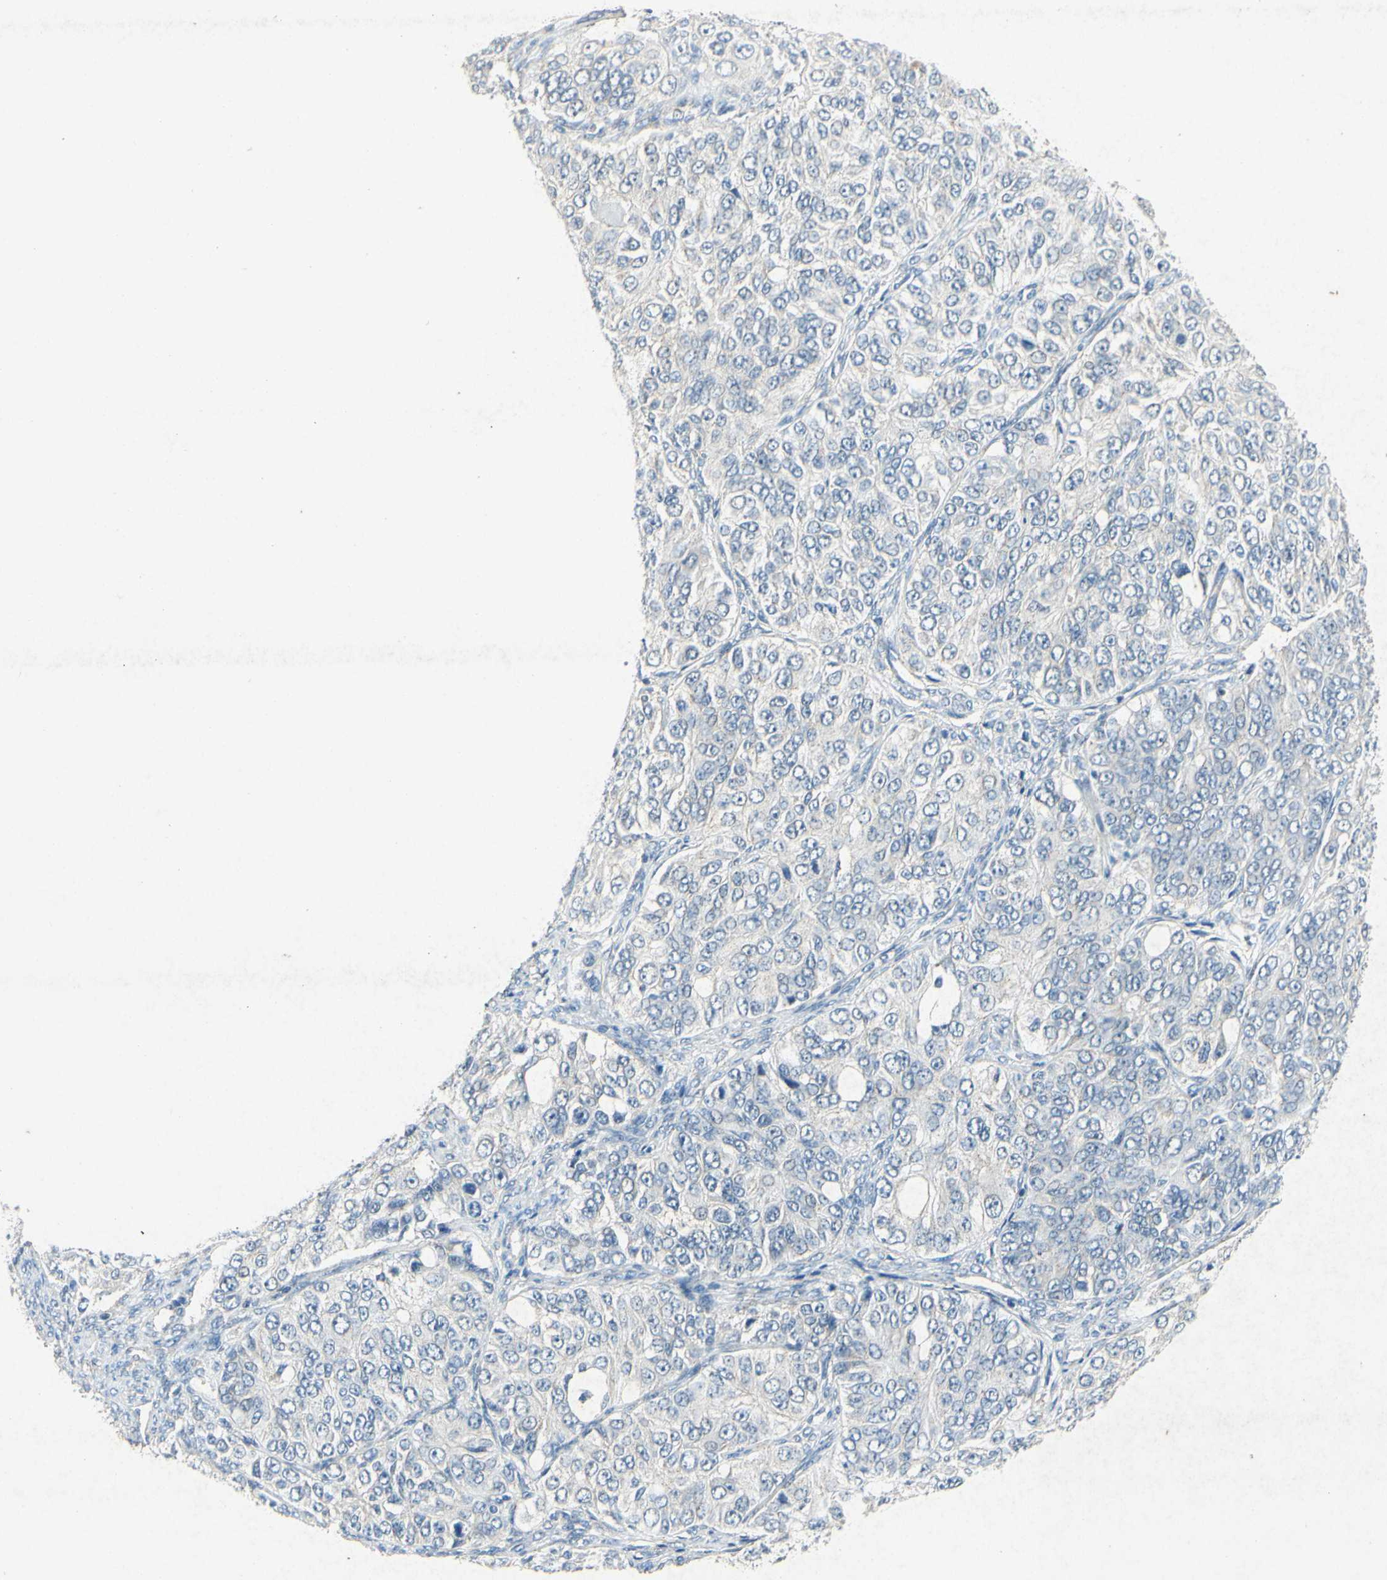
{"staining": {"intensity": "negative", "quantity": "none", "location": "none"}, "tissue": "ovarian cancer", "cell_type": "Tumor cells", "image_type": "cancer", "snomed": [{"axis": "morphology", "description": "Carcinoma, endometroid"}, {"axis": "topography", "description": "Ovary"}], "caption": "Ovarian cancer (endometroid carcinoma) stained for a protein using immunohistochemistry demonstrates no staining tumor cells.", "gene": "SNAP91", "patient": {"sex": "female", "age": 51}}